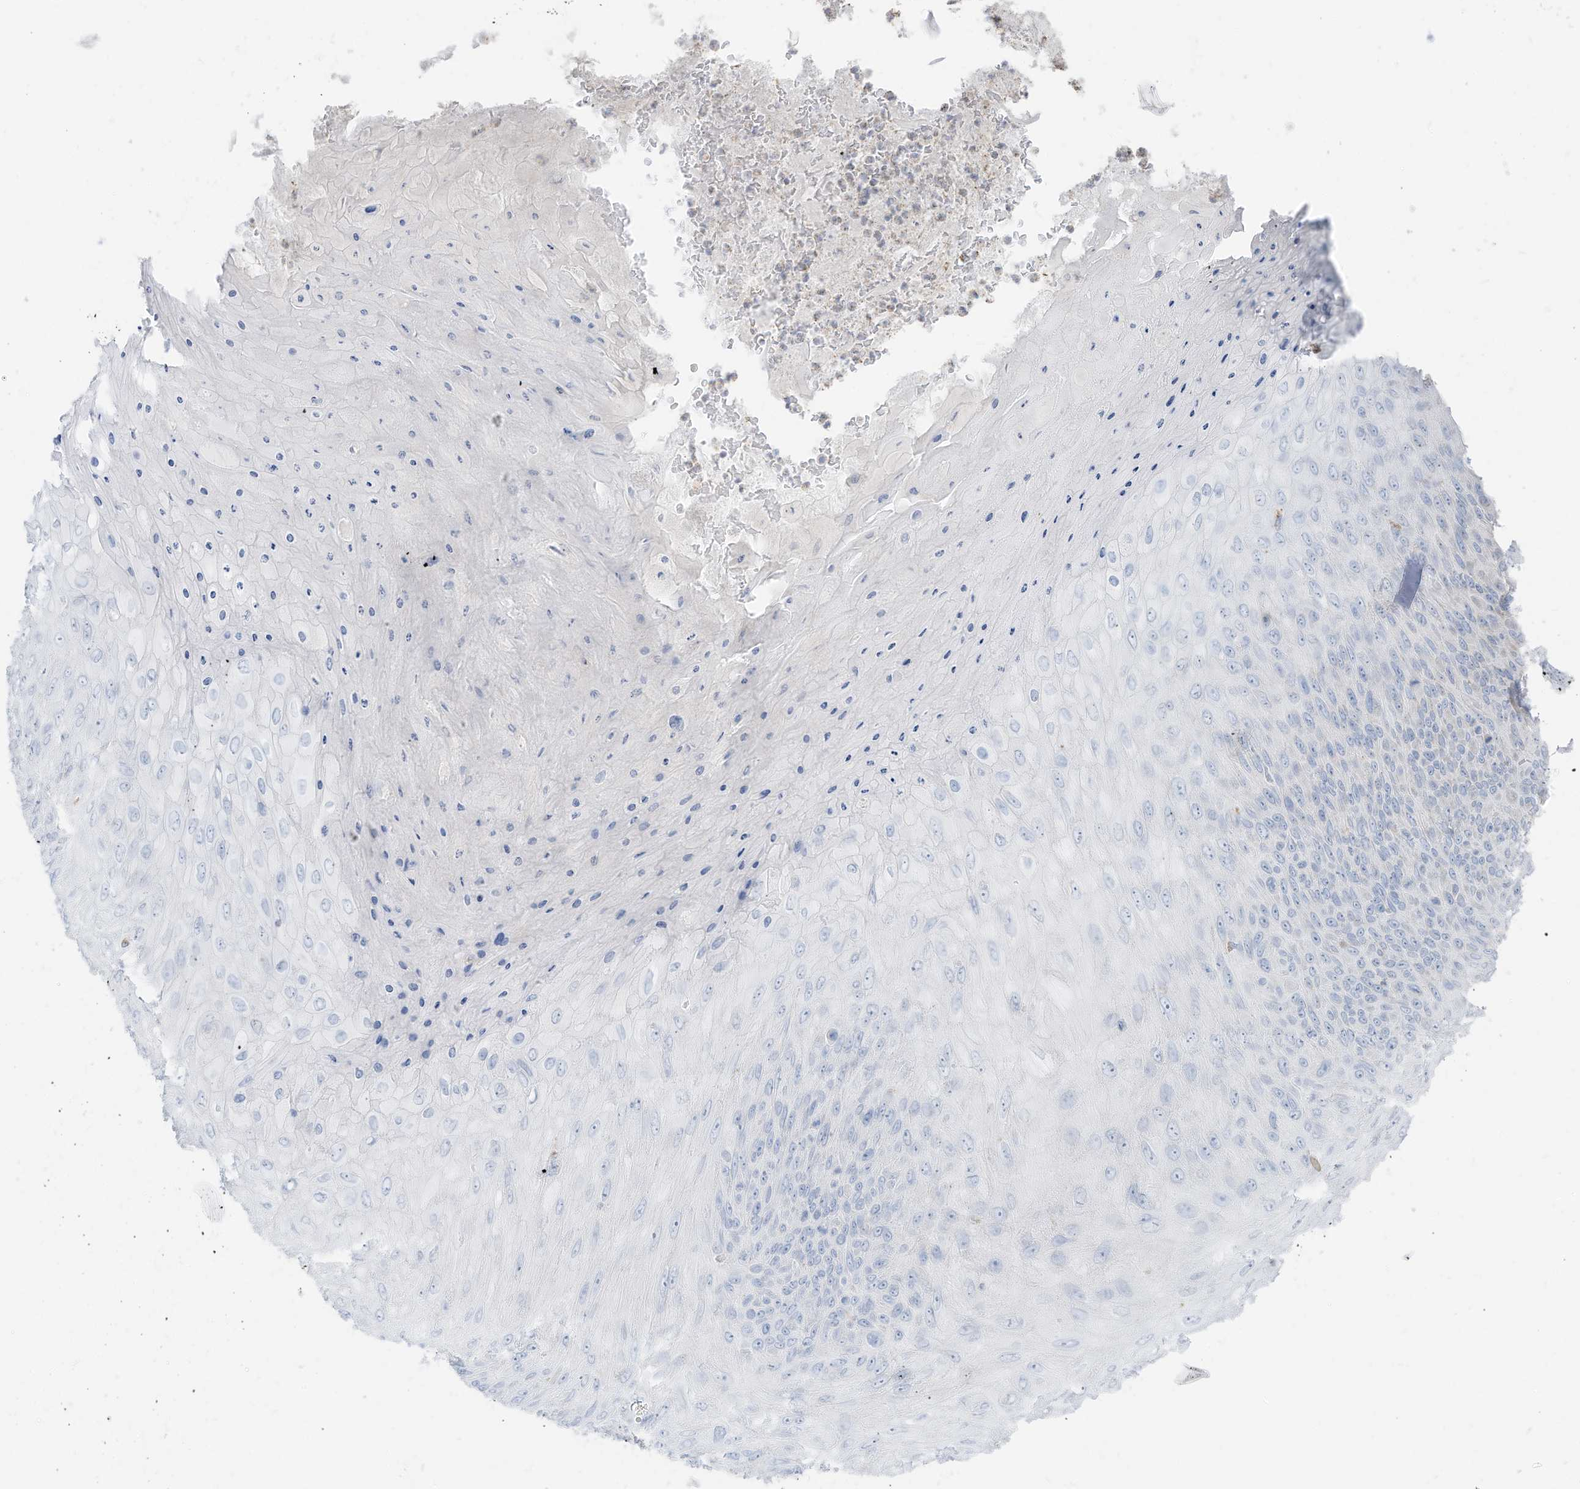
{"staining": {"intensity": "negative", "quantity": "none", "location": "none"}, "tissue": "skin cancer", "cell_type": "Tumor cells", "image_type": "cancer", "snomed": [{"axis": "morphology", "description": "Squamous cell carcinoma, NOS"}, {"axis": "topography", "description": "Skin"}], "caption": "Immunohistochemical staining of skin squamous cell carcinoma exhibits no significant expression in tumor cells.", "gene": "ETHE1", "patient": {"sex": "female", "age": 88}}